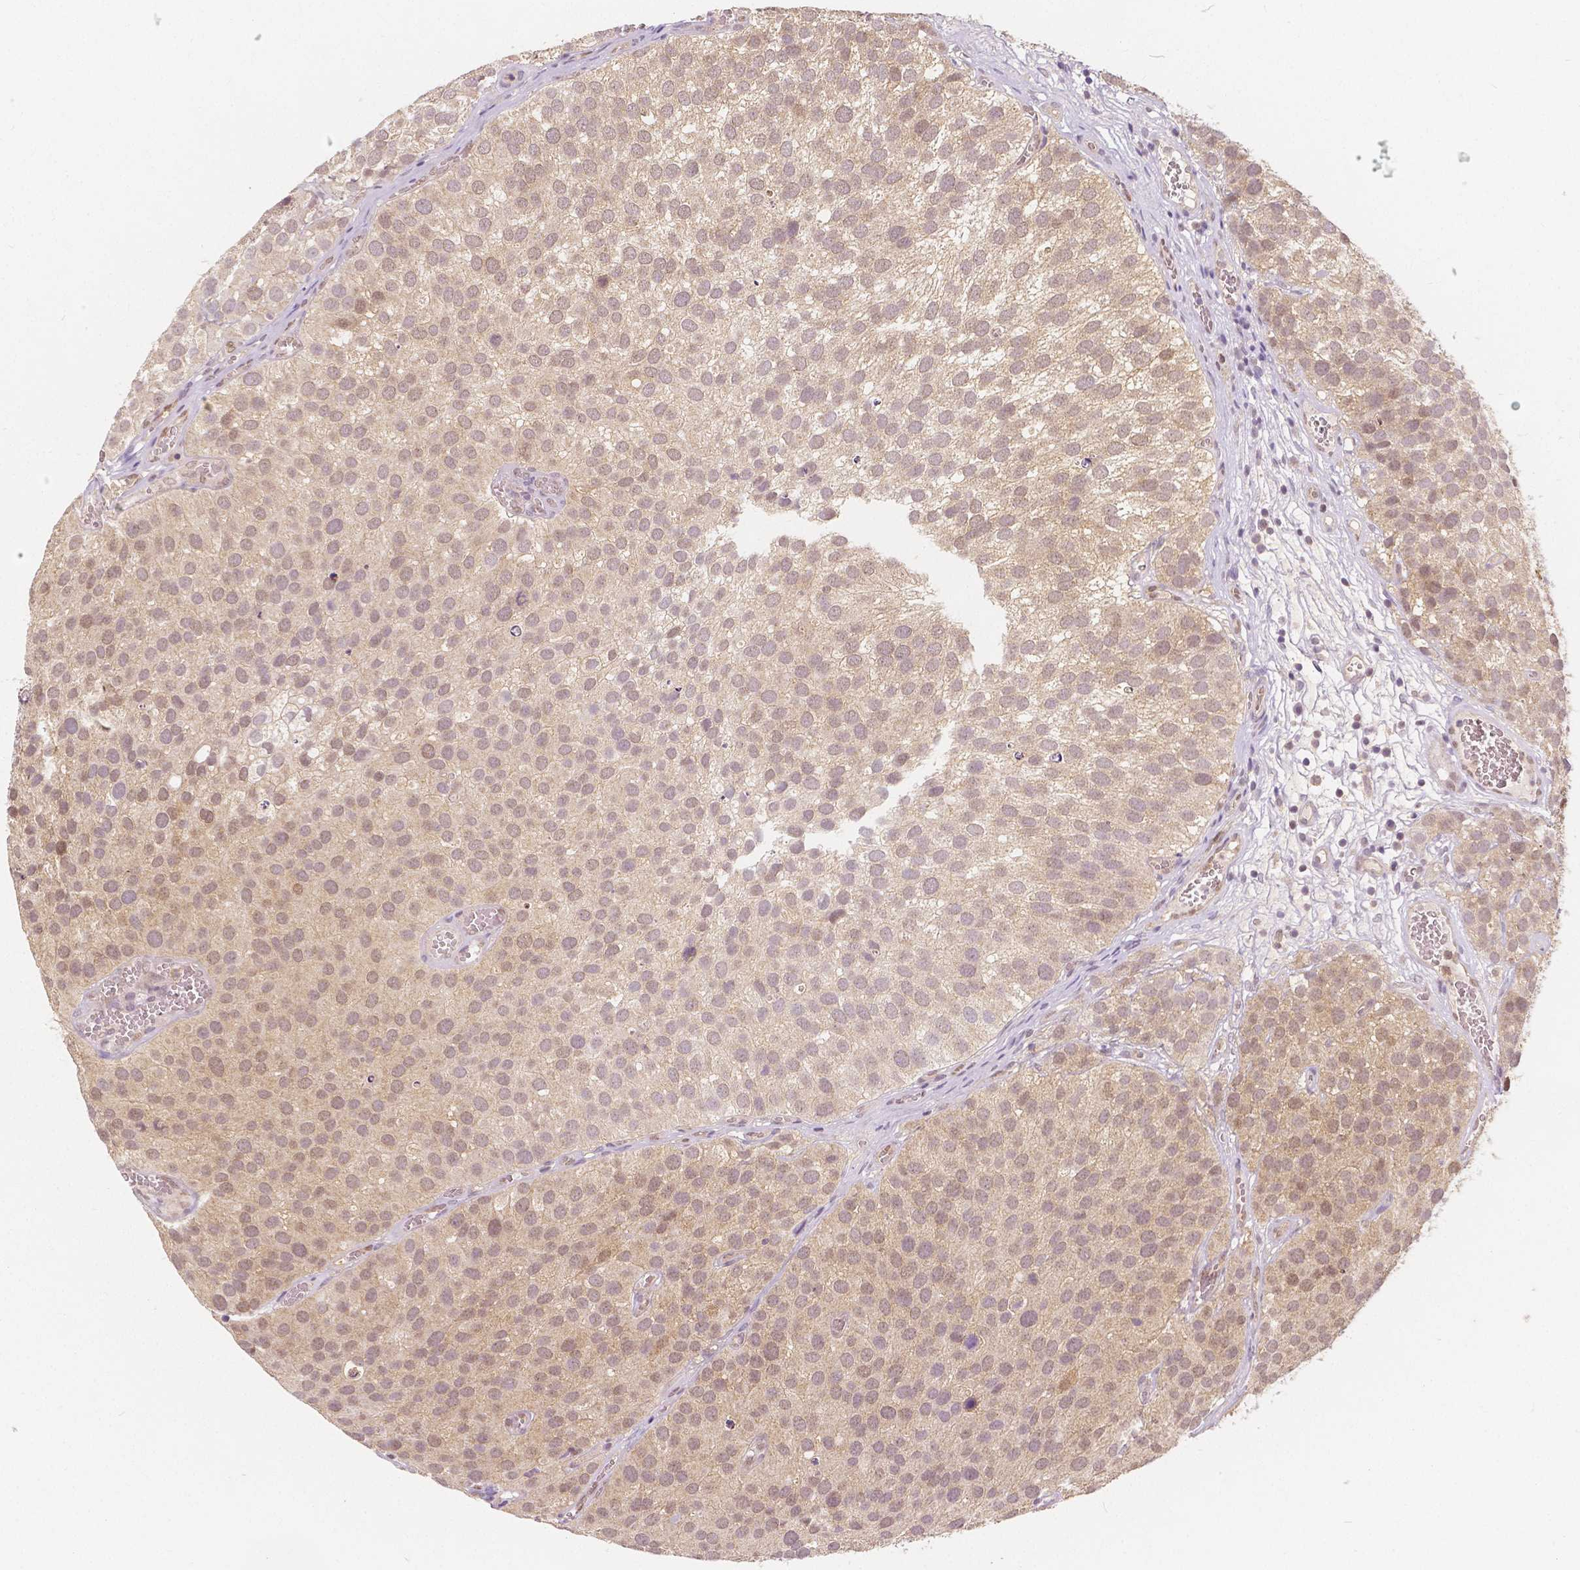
{"staining": {"intensity": "moderate", "quantity": "25%-75%", "location": "cytoplasmic/membranous,nuclear"}, "tissue": "urothelial cancer", "cell_type": "Tumor cells", "image_type": "cancer", "snomed": [{"axis": "morphology", "description": "Urothelial carcinoma, Low grade"}, {"axis": "topography", "description": "Urinary bladder"}], "caption": "DAB (3,3'-diaminobenzidine) immunohistochemical staining of human urothelial carcinoma (low-grade) reveals moderate cytoplasmic/membranous and nuclear protein expression in approximately 25%-75% of tumor cells.", "gene": "NAPRT", "patient": {"sex": "female", "age": 69}}